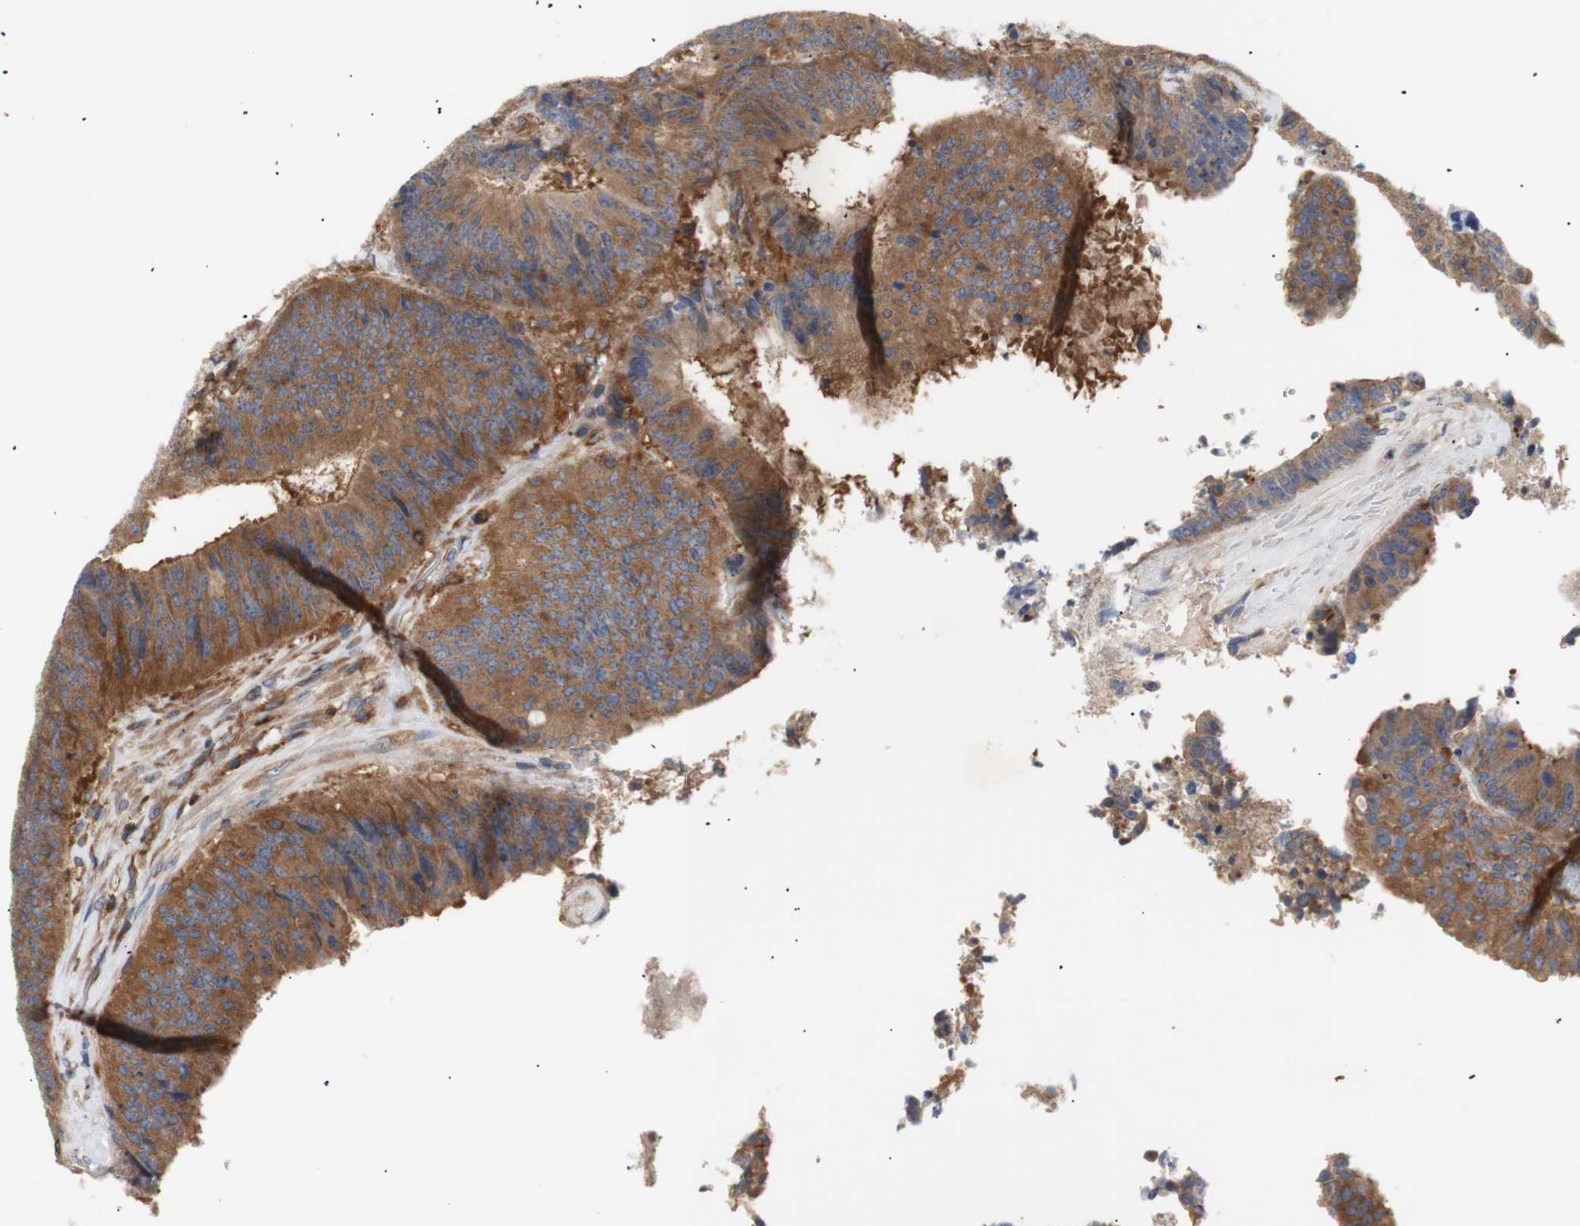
{"staining": {"intensity": "moderate", "quantity": ">75%", "location": "cytoplasmic/membranous"}, "tissue": "colorectal cancer", "cell_type": "Tumor cells", "image_type": "cancer", "snomed": [{"axis": "morphology", "description": "Adenocarcinoma, NOS"}, {"axis": "topography", "description": "Rectum"}], "caption": "Adenocarcinoma (colorectal) stained with immunohistochemistry (IHC) reveals moderate cytoplasmic/membranous expression in approximately >75% of tumor cells. (Brightfield microscopy of DAB IHC at high magnification).", "gene": "IKBKG", "patient": {"sex": "male", "age": 72}}